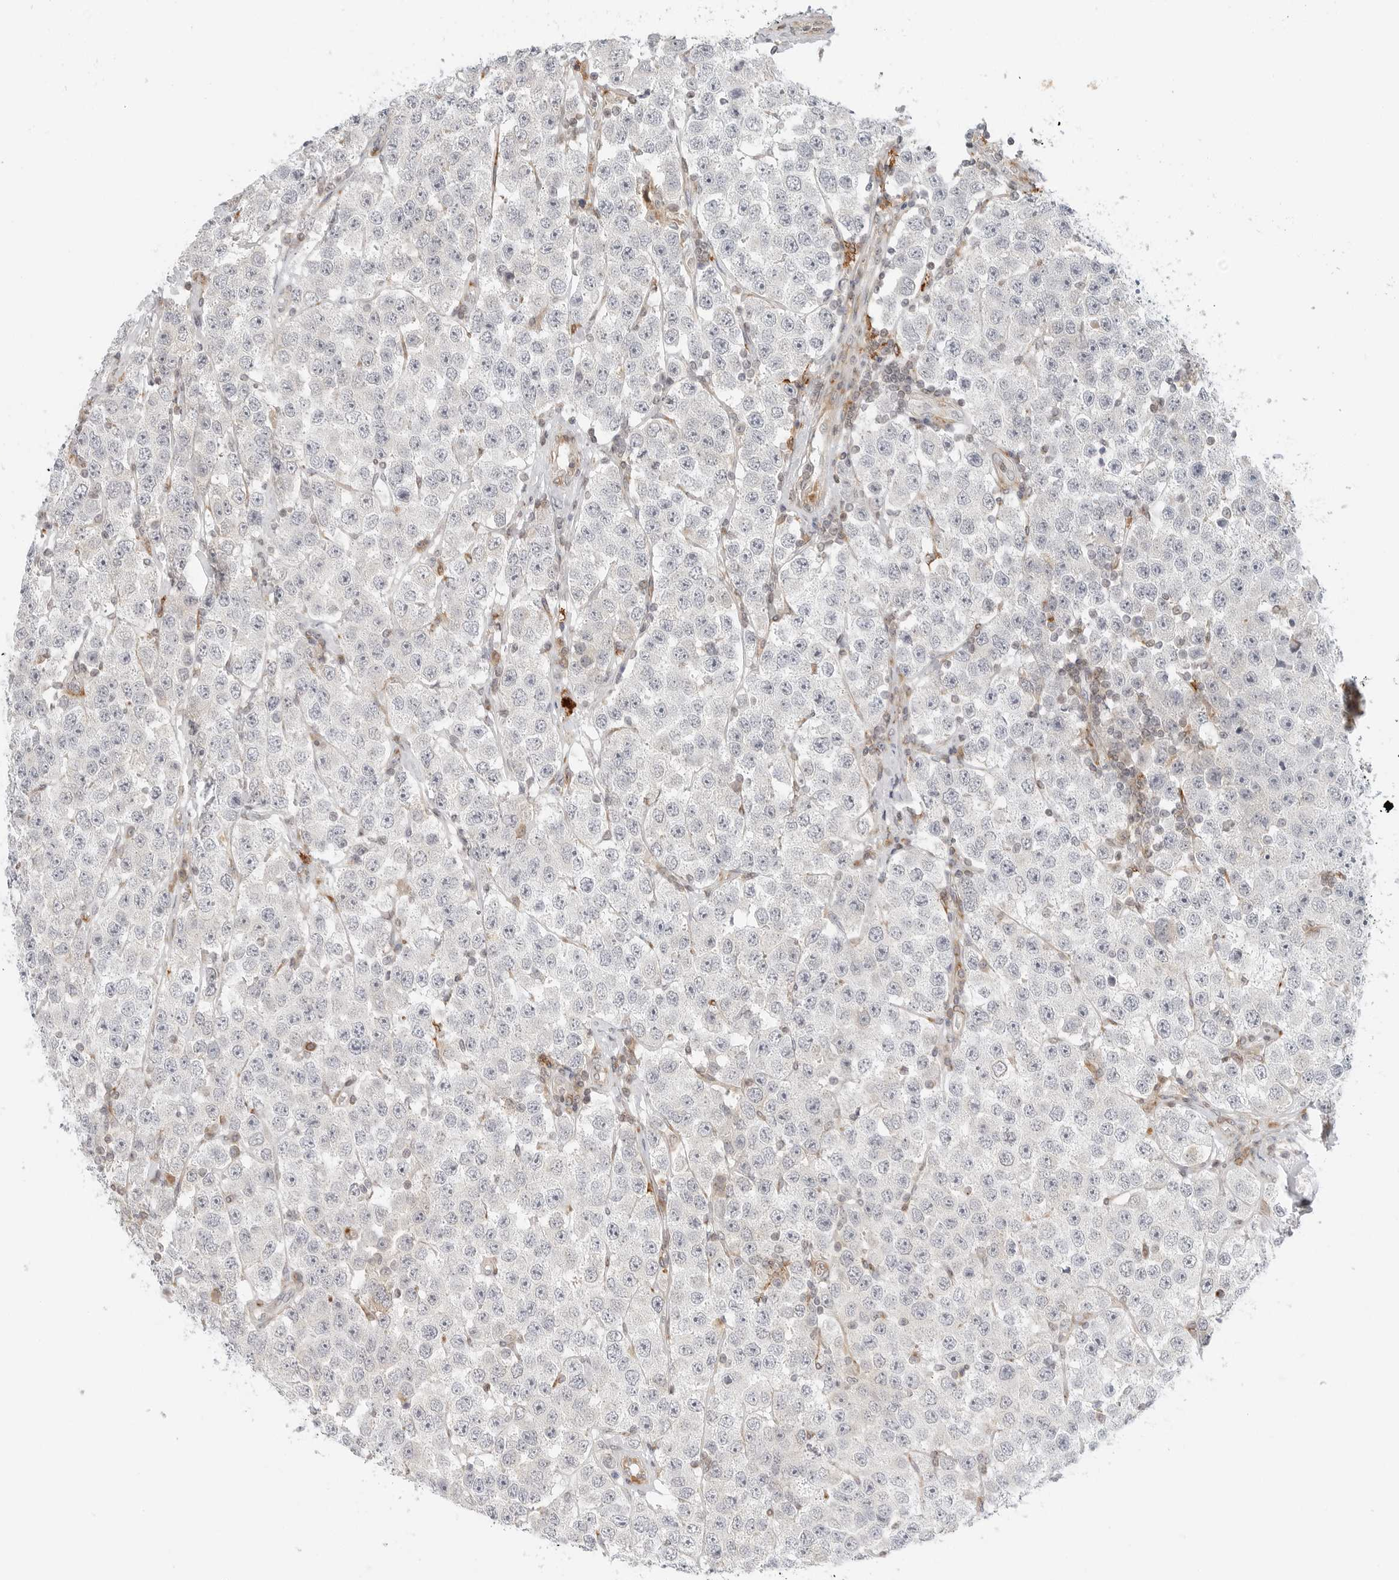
{"staining": {"intensity": "negative", "quantity": "none", "location": "none"}, "tissue": "testis cancer", "cell_type": "Tumor cells", "image_type": "cancer", "snomed": [{"axis": "morphology", "description": "Seminoma, NOS"}, {"axis": "topography", "description": "Testis"}], "caption": "This micrograph is of seminoma (testis) stained with immunohistochemistry to label a protein in brown with the nuclei are counter-stained blue. There is no positivity in tumor cells. (Brightfield microscopy of DAB immunohistochemistry at high magnification).", "gene": "C1QTNF1", "patient": {"sex": "male", "age": 28}}